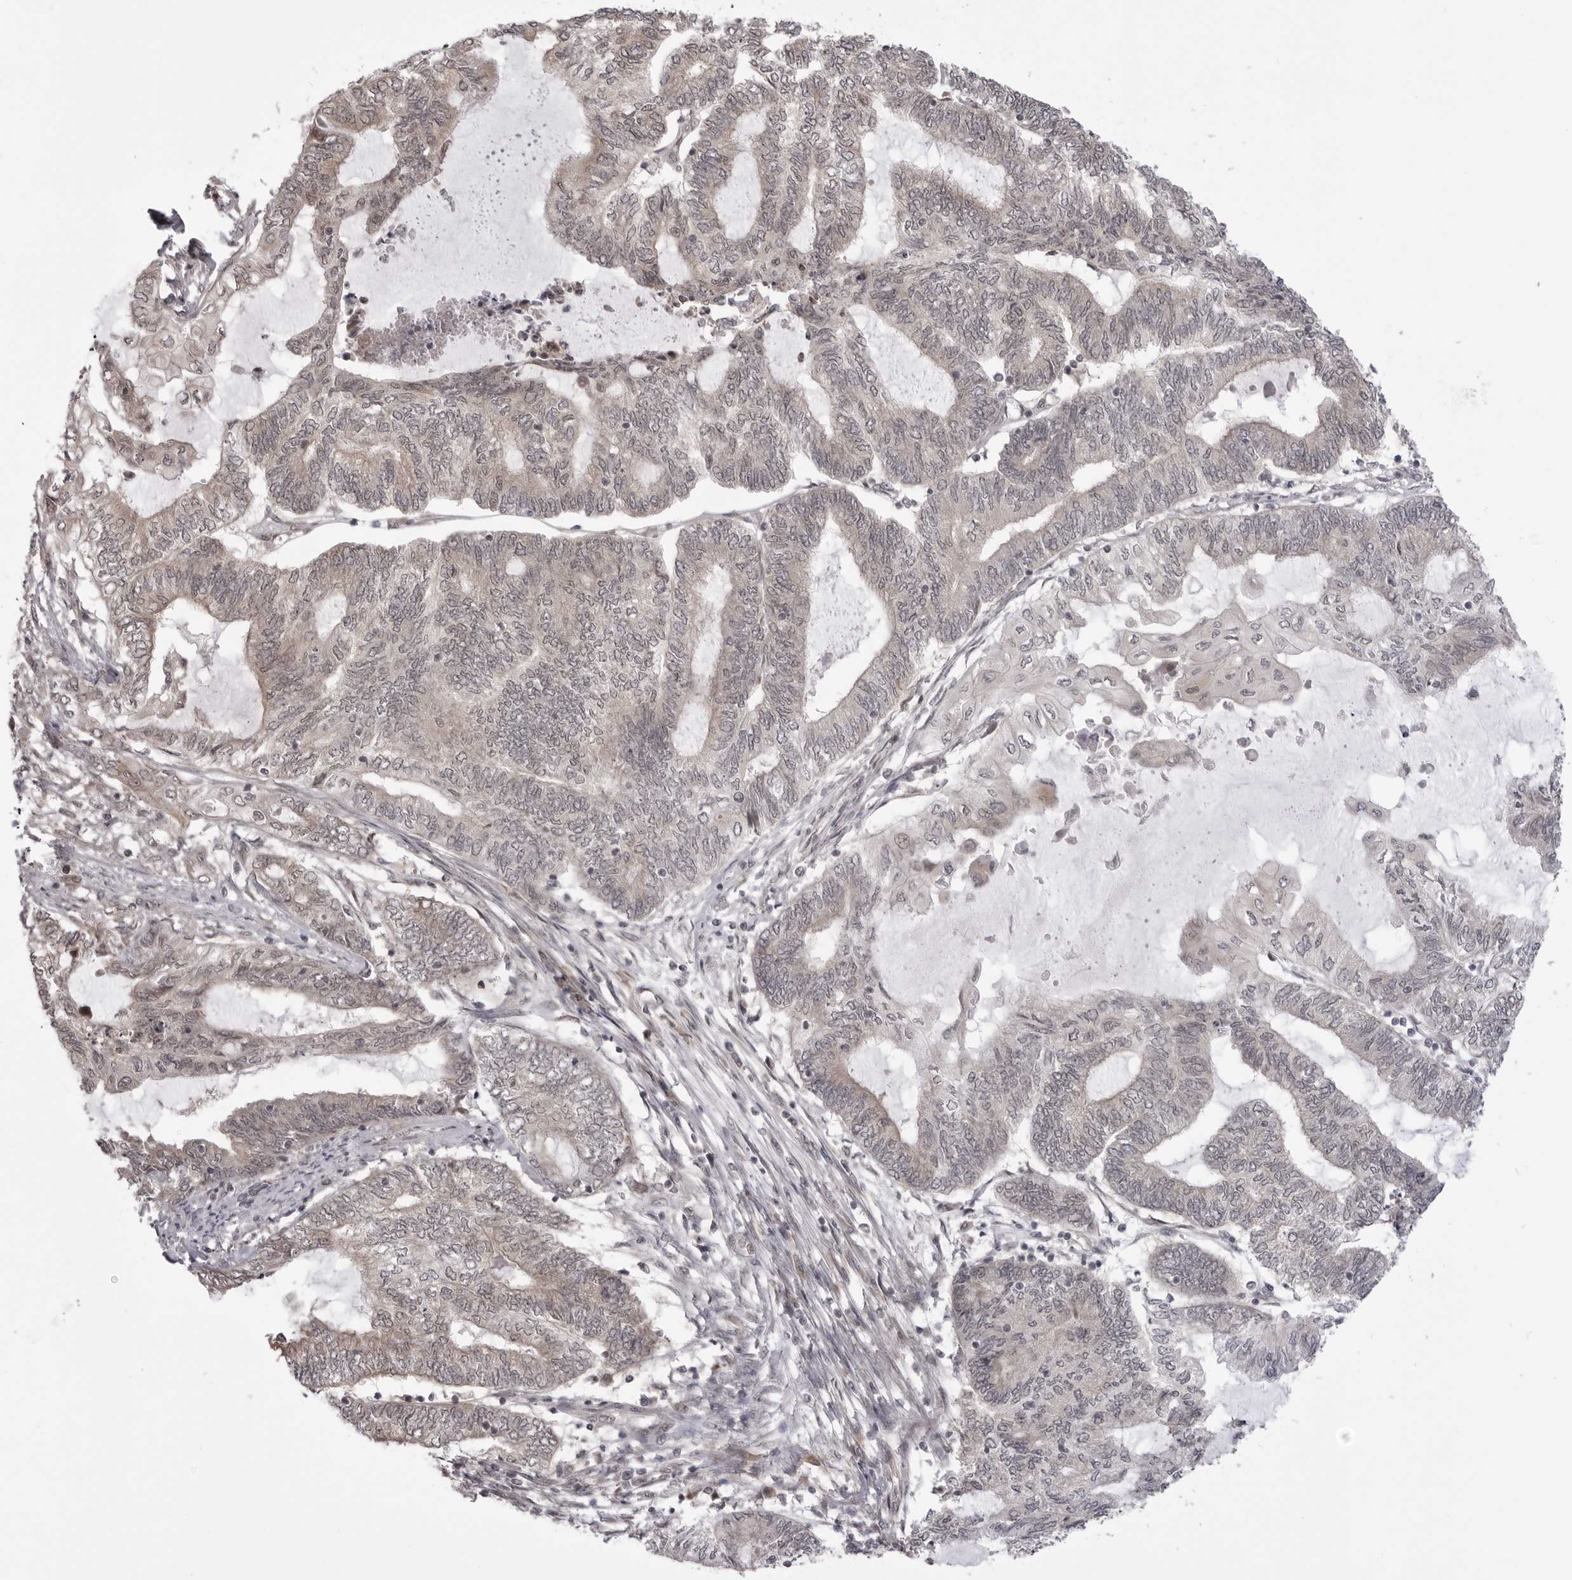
{"staining": {"intensity": "negative", "quantity": "none", "location": "none"}, "tissue": "endometrial cancer", "cell_type": "Tumor cells", "image_type": "cancer", "snomed": [{"axis": "morphology", "description": "Adenocarcinoma, NOS"}, {"axis": "topography", "description": "Uterus"}, {"axis": "topography", "description": "Endometrium"}], "caption": "A histopathology image of human endometrial cancer is negative for staining in tumor cells.", "gene": "PTK2B", "patient": {"sex": "female", "age": 70}}